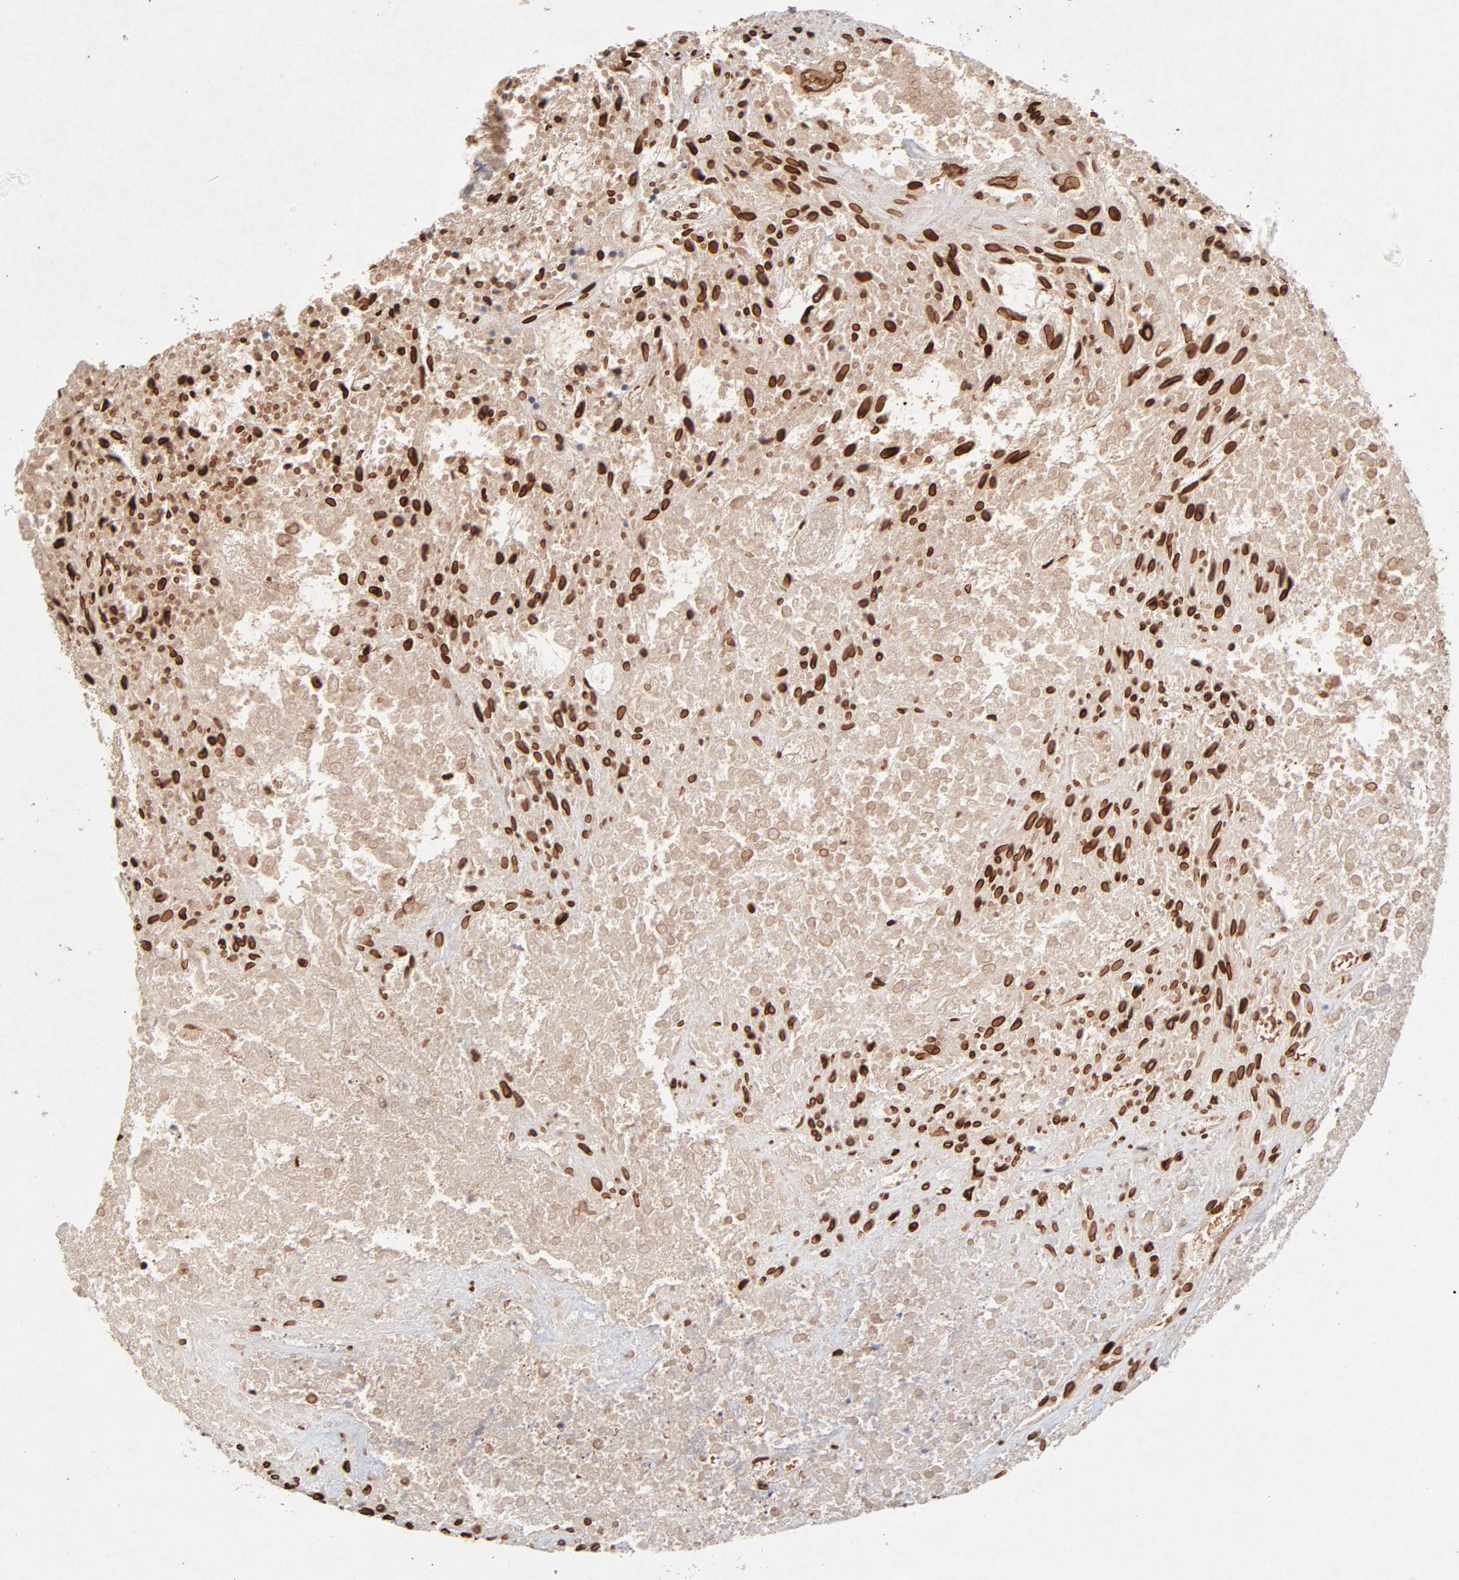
{"staining": {"intensity": "moderate", "quantity": "25%-75%", "location": "cytoplasmic/membranous,nuclear"}, "tissue": "testis cancer", "cell_type": "Tumor cells", "image_type": "cancer", "snomed": [{"axis": "morphology", "description": "Necrosis, NOS"}, {"axis": "morphology", "description": "Carcinoma, Embryonal, NOS"}, {"axis": "topography", "description": "Testis"}], "caption": "A brown stain shows moderate cytoplasmic/membranous and nuclear expression of a protein in human embryonal carcinoma (testis) tumor cells. (Stains: DAB in brown, nuclei in blue, Microscopy: brightfield microscopy at high magnification).", "gene": "LMNA", "patient": {"sex": "male", "age": 19}}